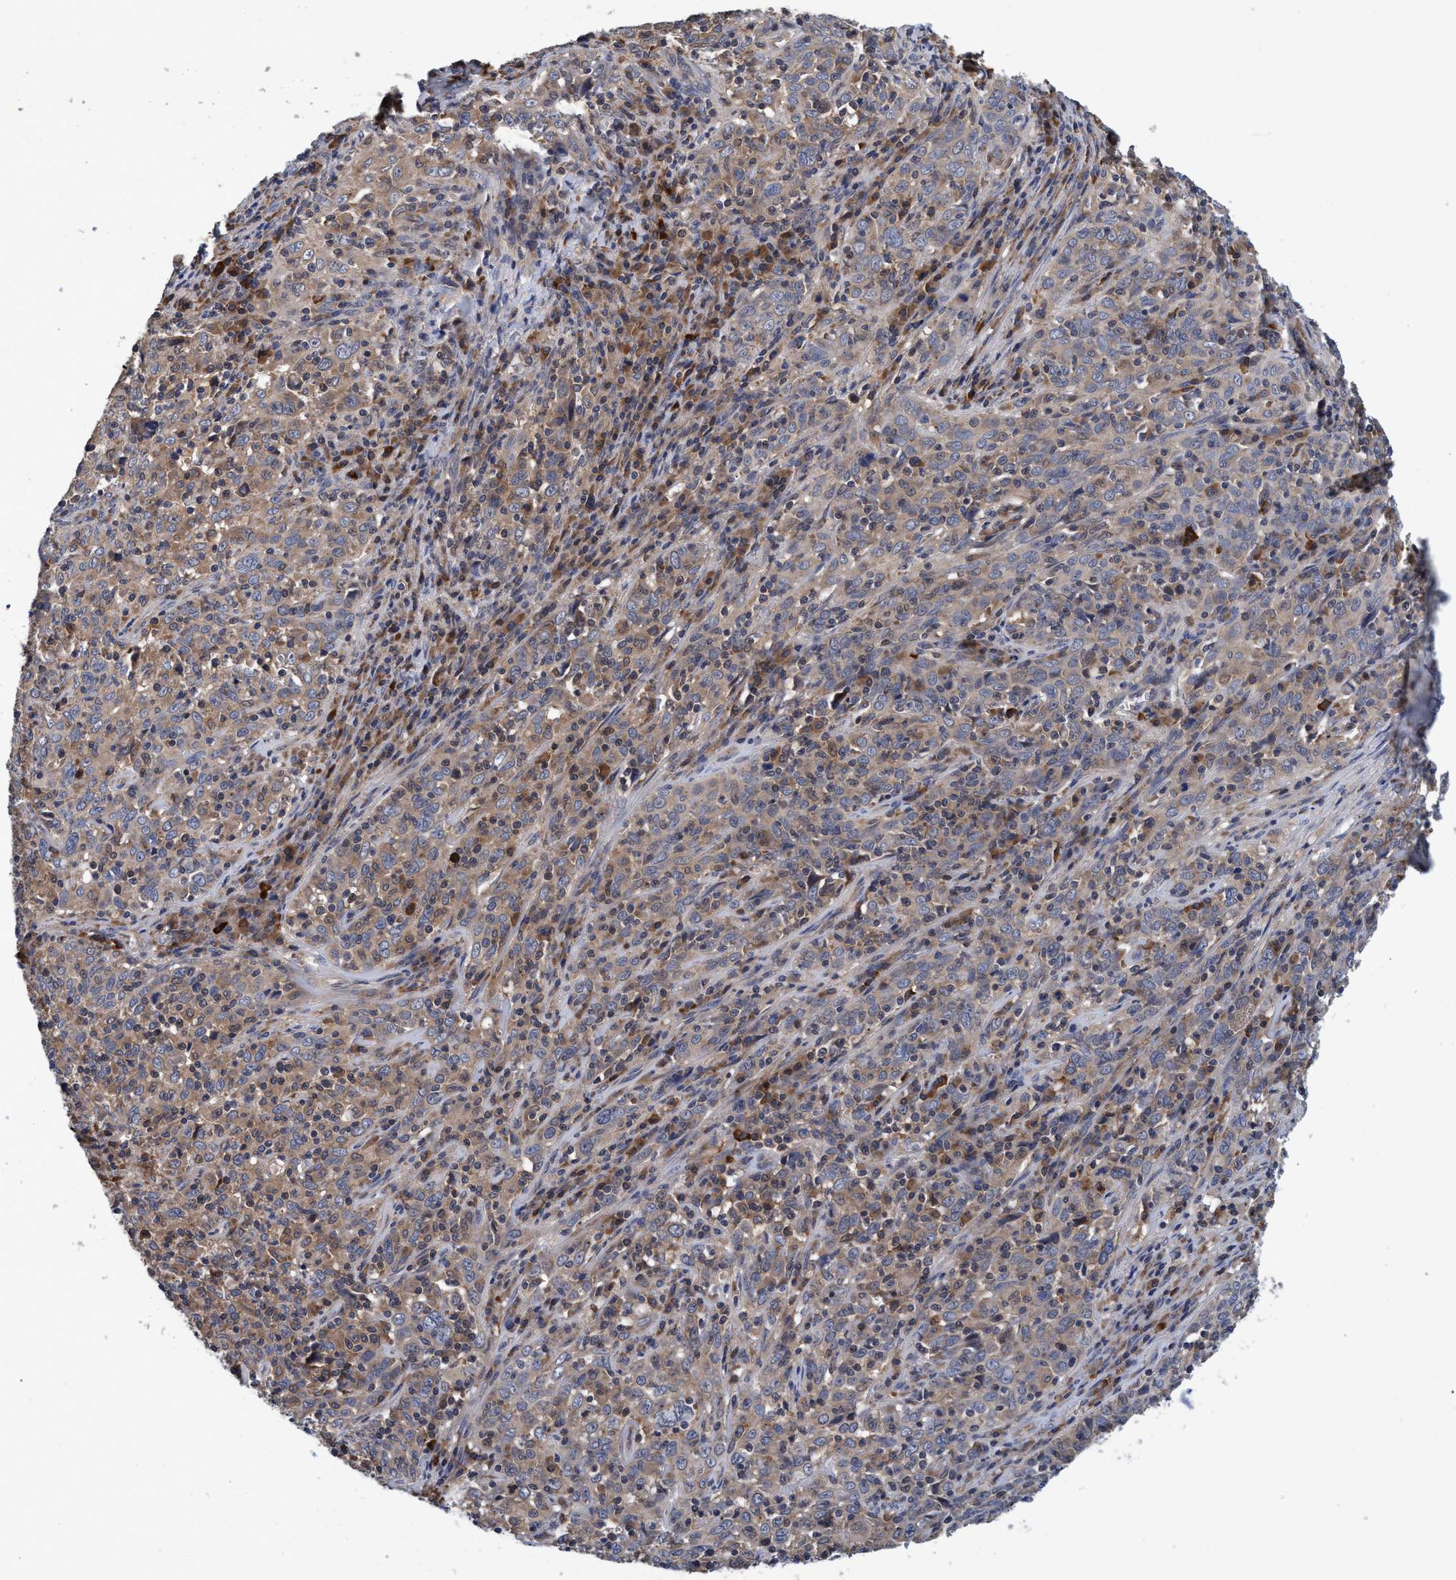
{"staining": {"intensity": "weak", "quantity": ">75%", "location": "cytoplasmic/membranous"}, "tissue": "cervical cancer", "cell_type": "Tumor cells", "image_type": "cancer", "snomed": [{"axis": "morphology", "description": "Squamous cell carcinoma, NOS"}, {"axis": "topography", "description": "Cervix"}], "caption": "Human cervical squamous cell carcinoma stained with a protein marker displays weak staining in tumor cells.", "gene": "CALCOCO2", "patient": {"sex": "female", "age": 46}}